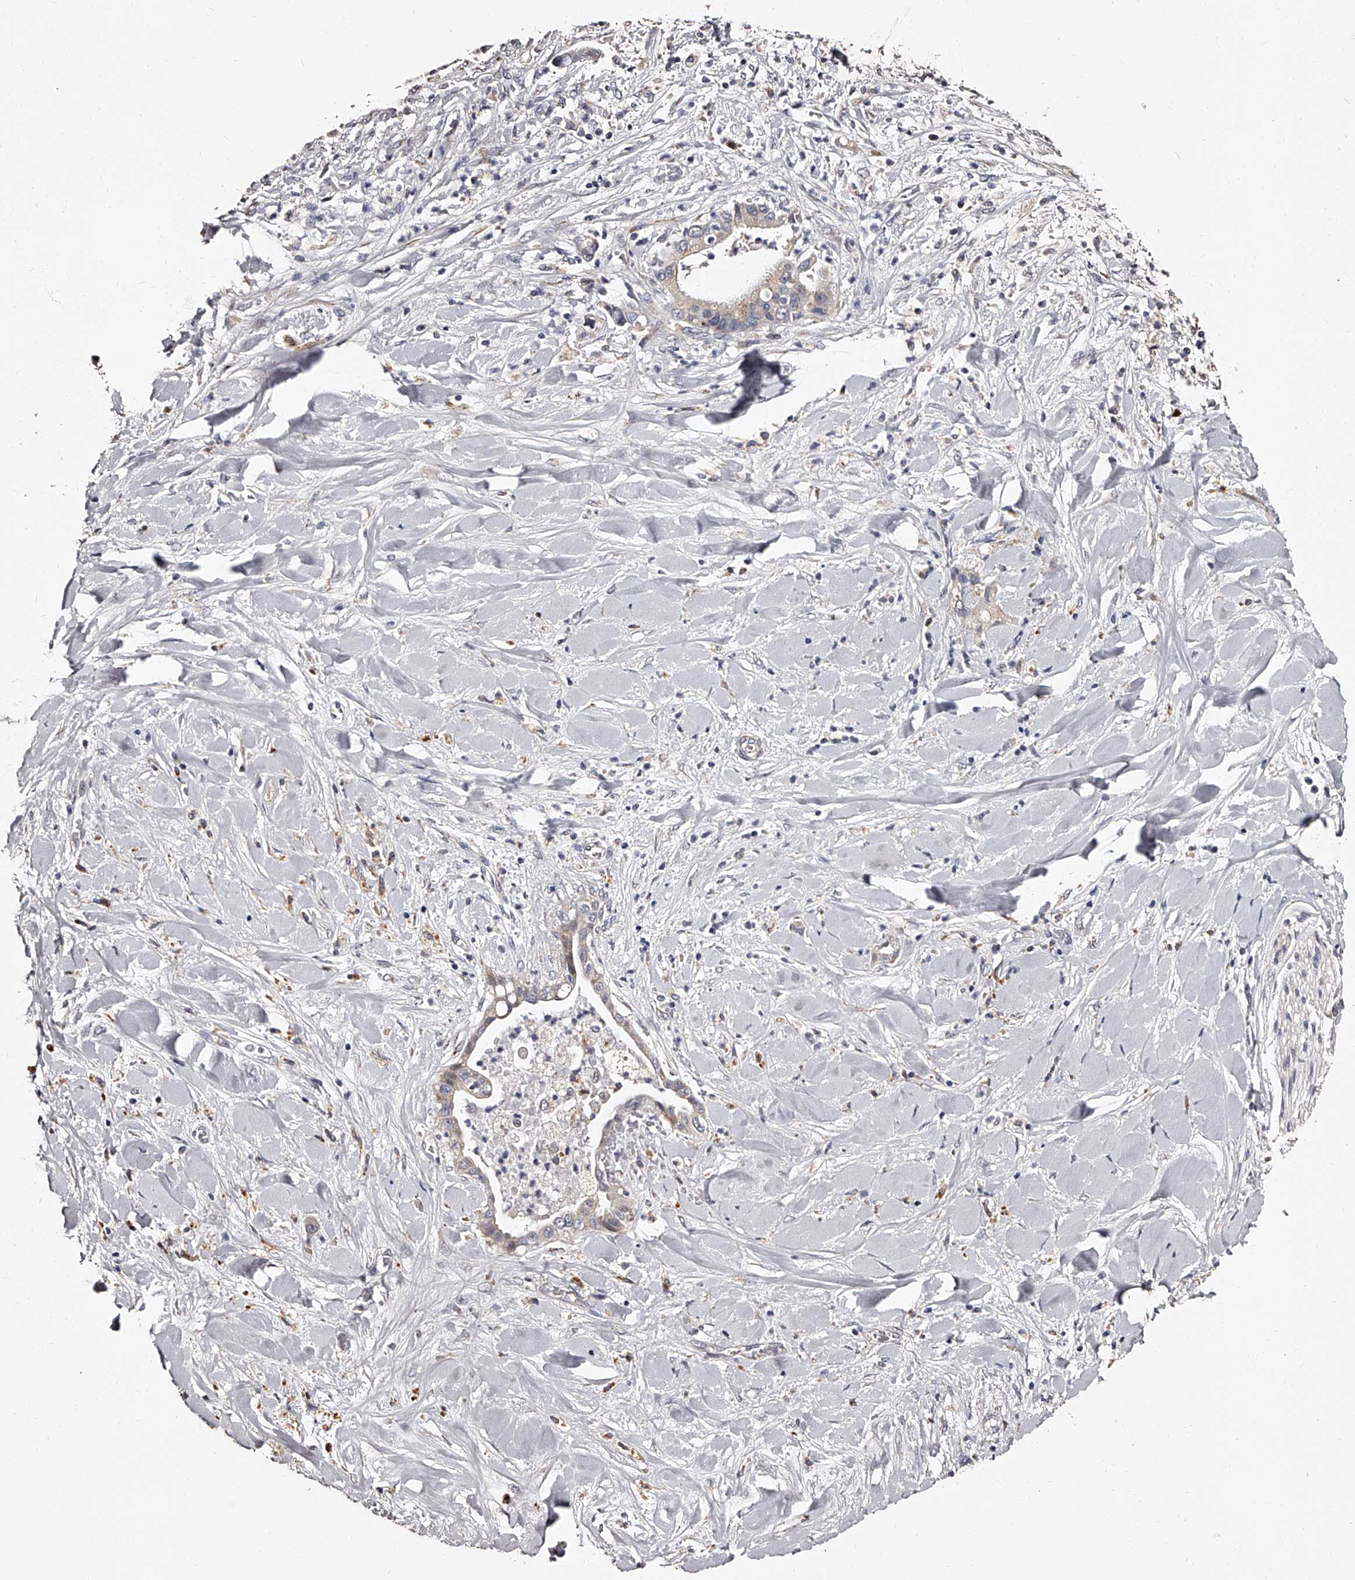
{"staining": {"intensity": "negative", "quantity": "none", "location": "none"}, "tissue": "liver cancer", "cell_type": "Tumor cells", "image_type": "cancer", "snomed": [{"axis": "morphology", "description": "Cholangiocarcinoma"}, {"axis": "topography", "description": "Liver"}], "caption": "A histopathology image of human liver cancer is negative for staining in tumor cells.", "gene": "RSC1A1", "patient": {"sex": "female", "age": 54}}